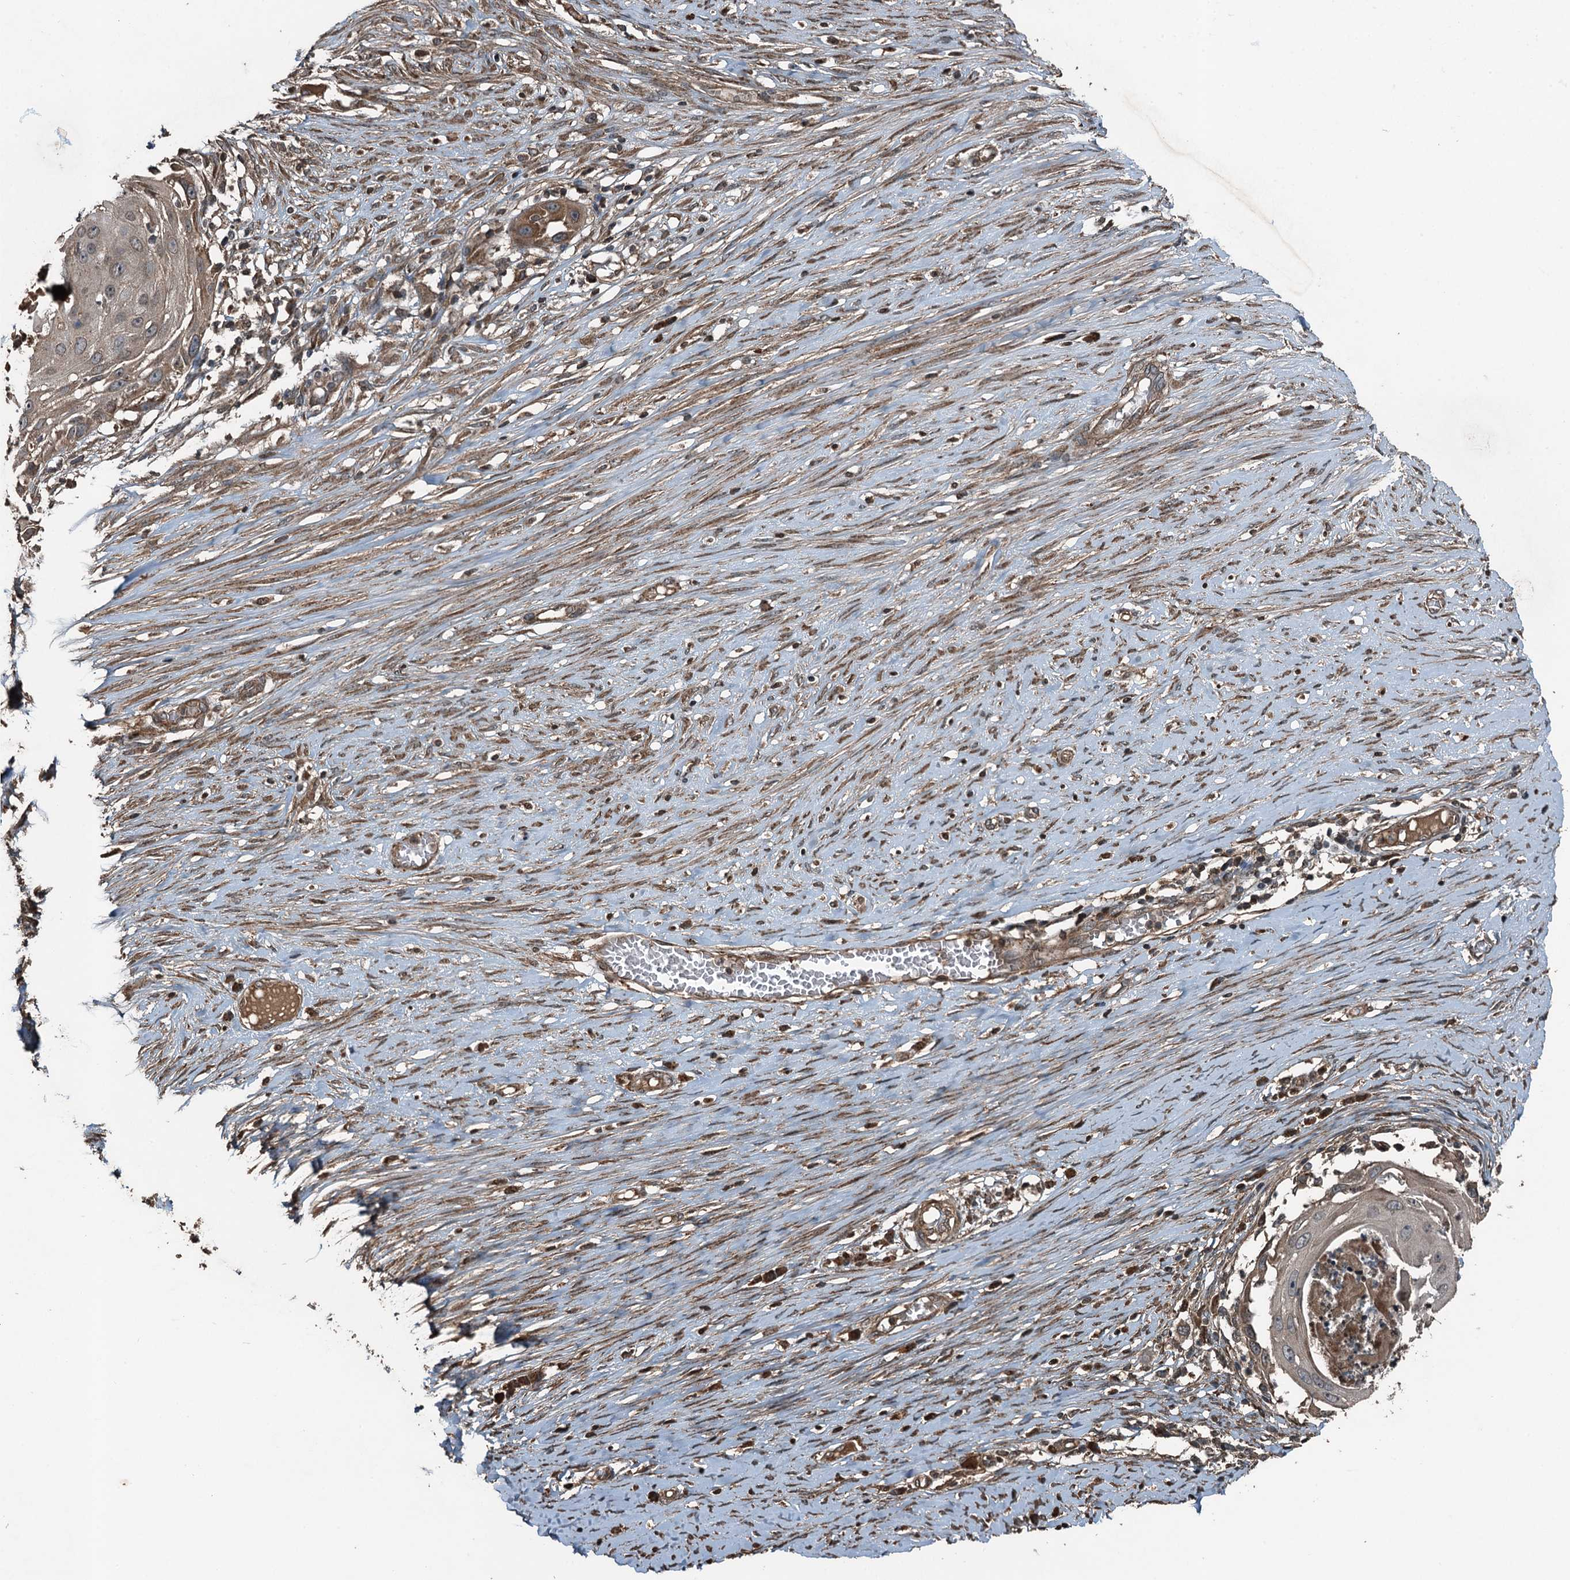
{"staining": {"intensity": "weak", "quantity": "<25%", "location": "cytoplasmic/membranous,nuclear"}, "tissue": "skin cancer", "cell_type": "Tumor cells", "image_type": "cancer", "snomed": [{"axis": "morphology", "description": "Squamous cell carcinoma, NOS"}, {"axis": "topography", "description": "Skin"}], "caption": "The IHC histopathology image has no significant staining in tumor cells of skin cancer (squamous cell carcinoma) tissue. (IHC, brightfield microscopy, high magnification).", "gene": "TCTN1", "patient": {"sex": "female", "age": 44}}